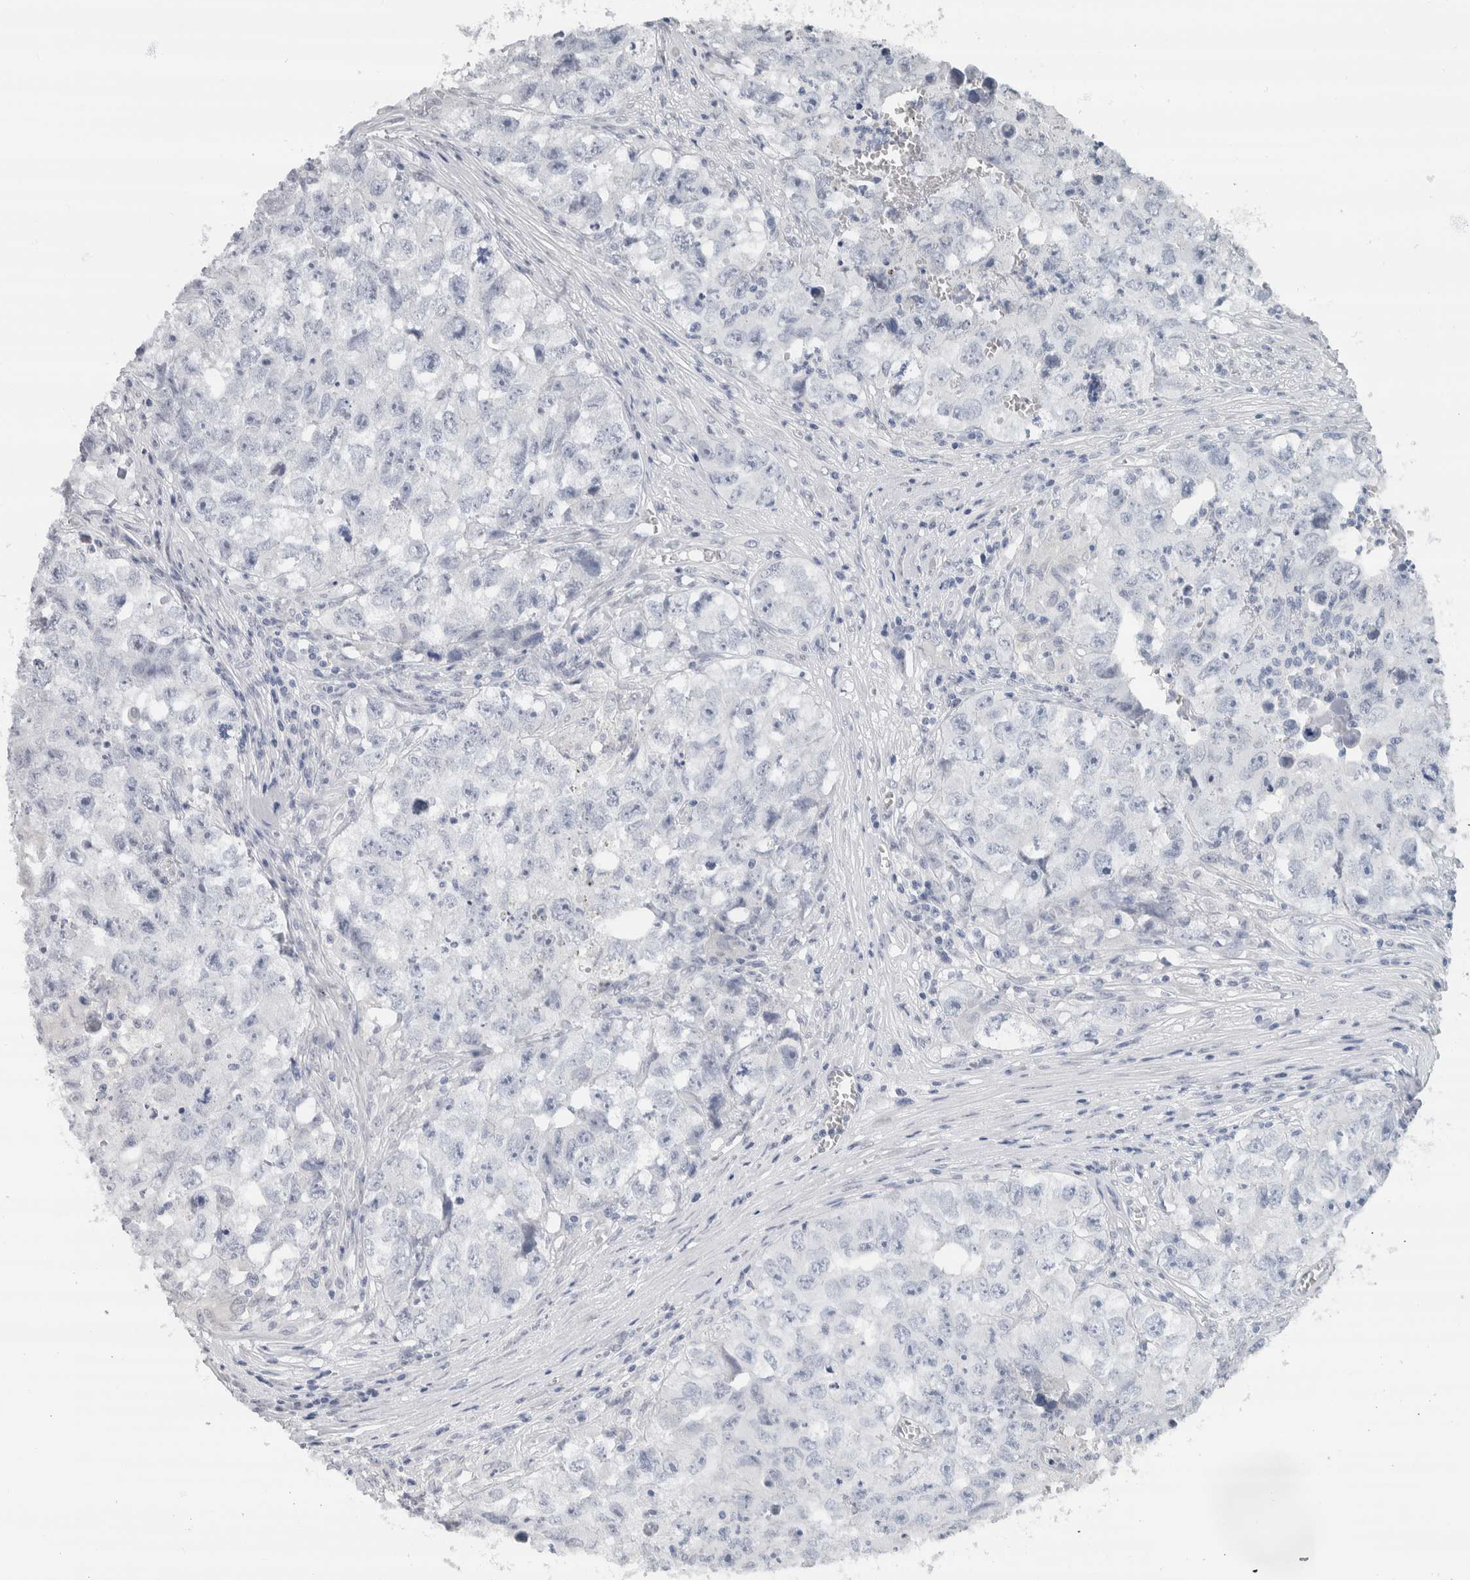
{"staining": {"intensity": "negative", "quantity": "none", "location": "none"}, "tissue": "testis cancer", "cell_type": "Tumor cells", "image_type": "cancer", "snomed": [{"axis": "morphology", "description": "Seminoma, NOS"}, {"axis": "morphology", "description": "Carcinoma, Embryonal, NOS"}, {"axis": "topography", "description": "Testis"}], "caption": "Immunohistochemistry (IHC) histopathology image of embryonal carcinoma (testis) stained for a protein (brown), which reveals no expression in tumor cells.", "gene": "NEFM", "patient": {"sex": "male", "age": 43}}